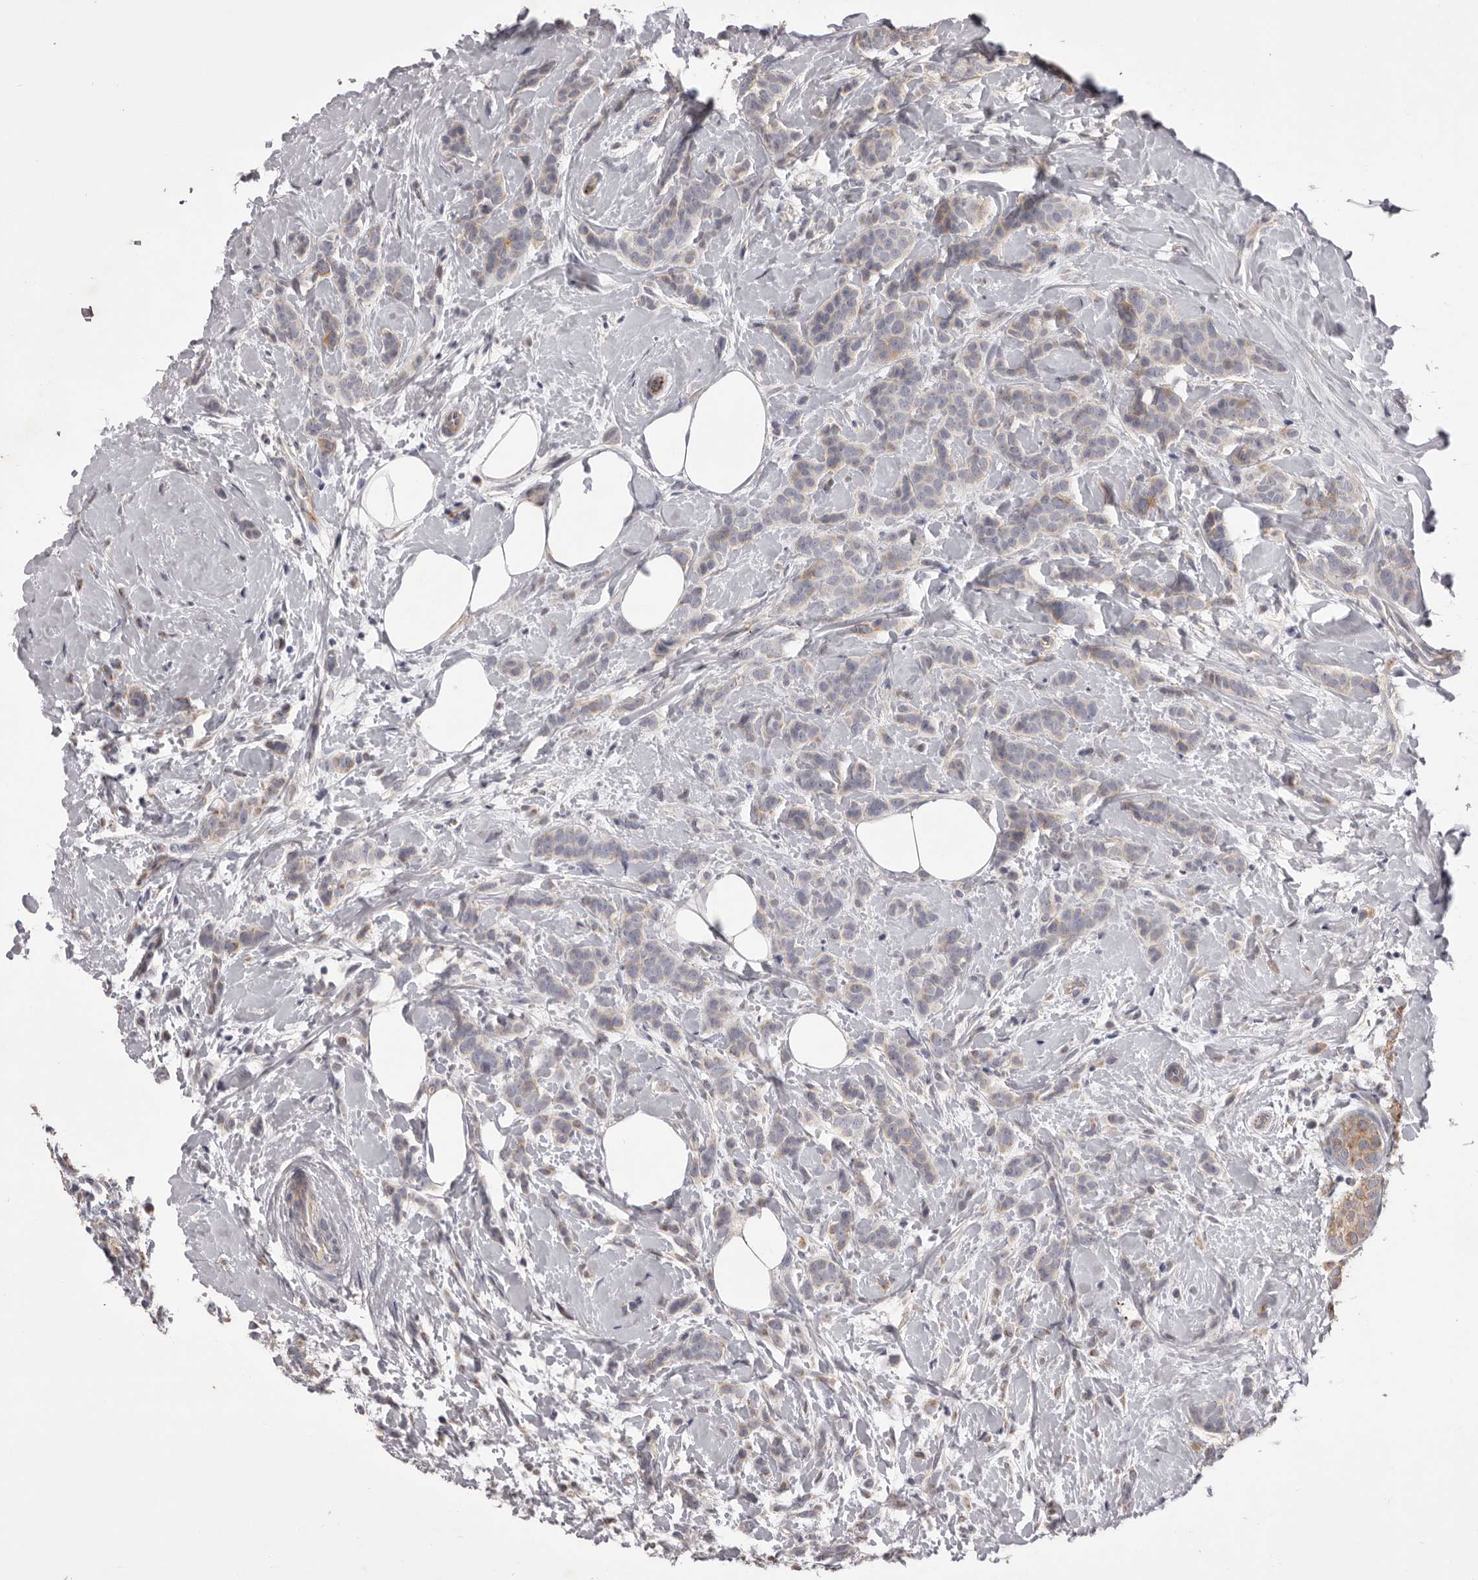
{"staining": {"intensity": "negative", "quantity": "none", "location": "none"}, "tissue": "breast cancer", "cell_type": "Tumor cells", "image_type": "cancer", "snomed": [{"axis": "morphology", "description": "Lobular carcinoma, in situ"}, {"axis": "morphology", "description": "Lobular carcinoma"}, {"axis": "topography", "description": "Breast"}], "caption": "Image shows no protein staining in tumor cells of breast cancer tissue.", "gene": "PNRC1", "patient": {"sex": "female", "age": 41}}